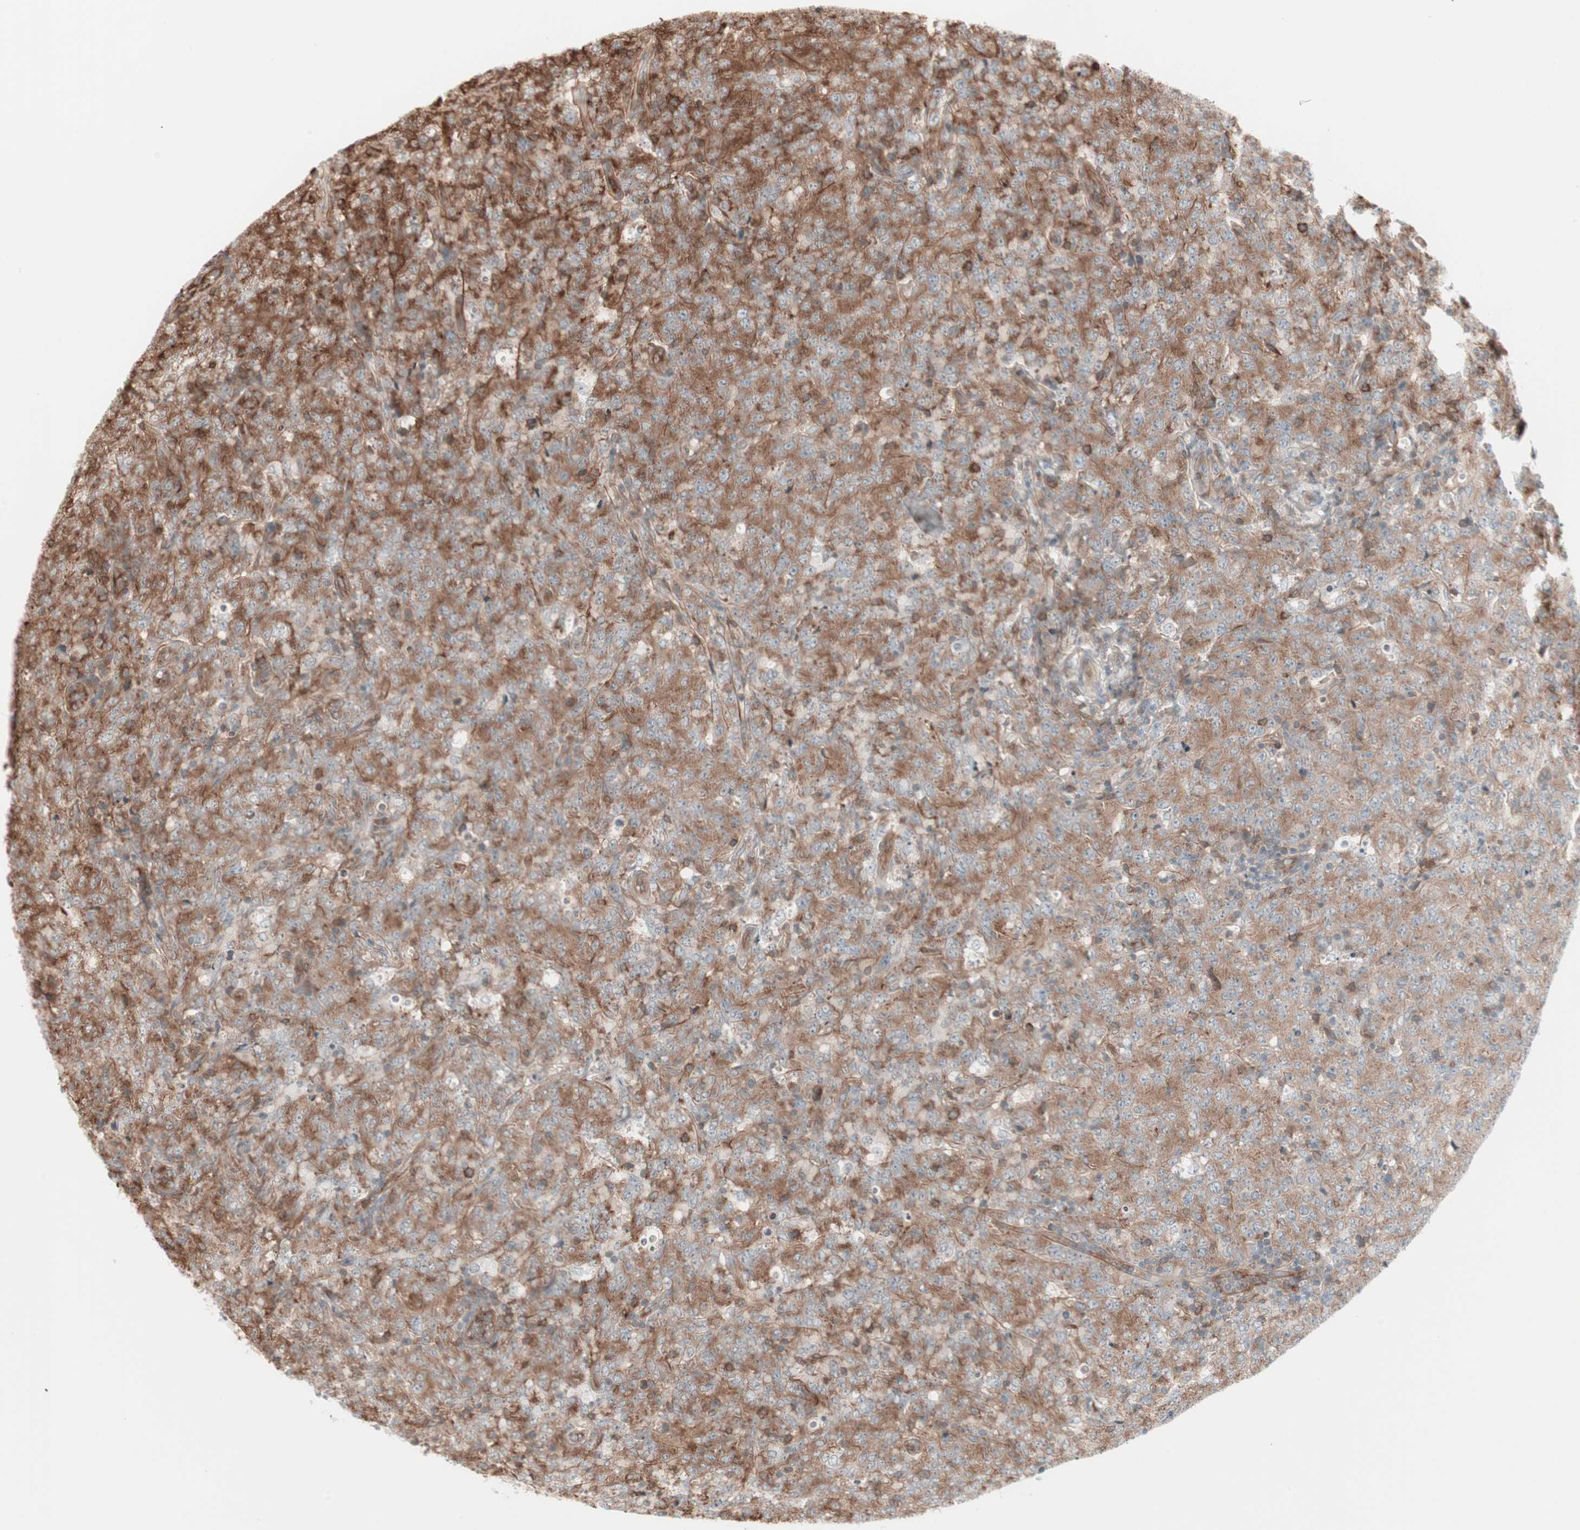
{"staining": {"intensity": "moderate", "quantity": ">75%", "location": "cytoplasmic/membranous"}, "tissue": "lymphoma", "cell_type": "Tumor cells", "image_type": "cancer", "snomed": [{"axis": "morphology", "description": "Malignant lymphoma, non-Hodgkin's type, High grade"}, {"axis": "topography", "description": "Tonsil"}], "caption": "A photomicrograph showing moderate cytoplasmic/membranous positivity in approximately >75% of tumor cells in high-grade malignant lymphoma, non-Hodgkin's type, as visualized by brown immunohistochemical staining.", "gene": "TCP11L1", "patient": {"sex": "female", "age": 36}}